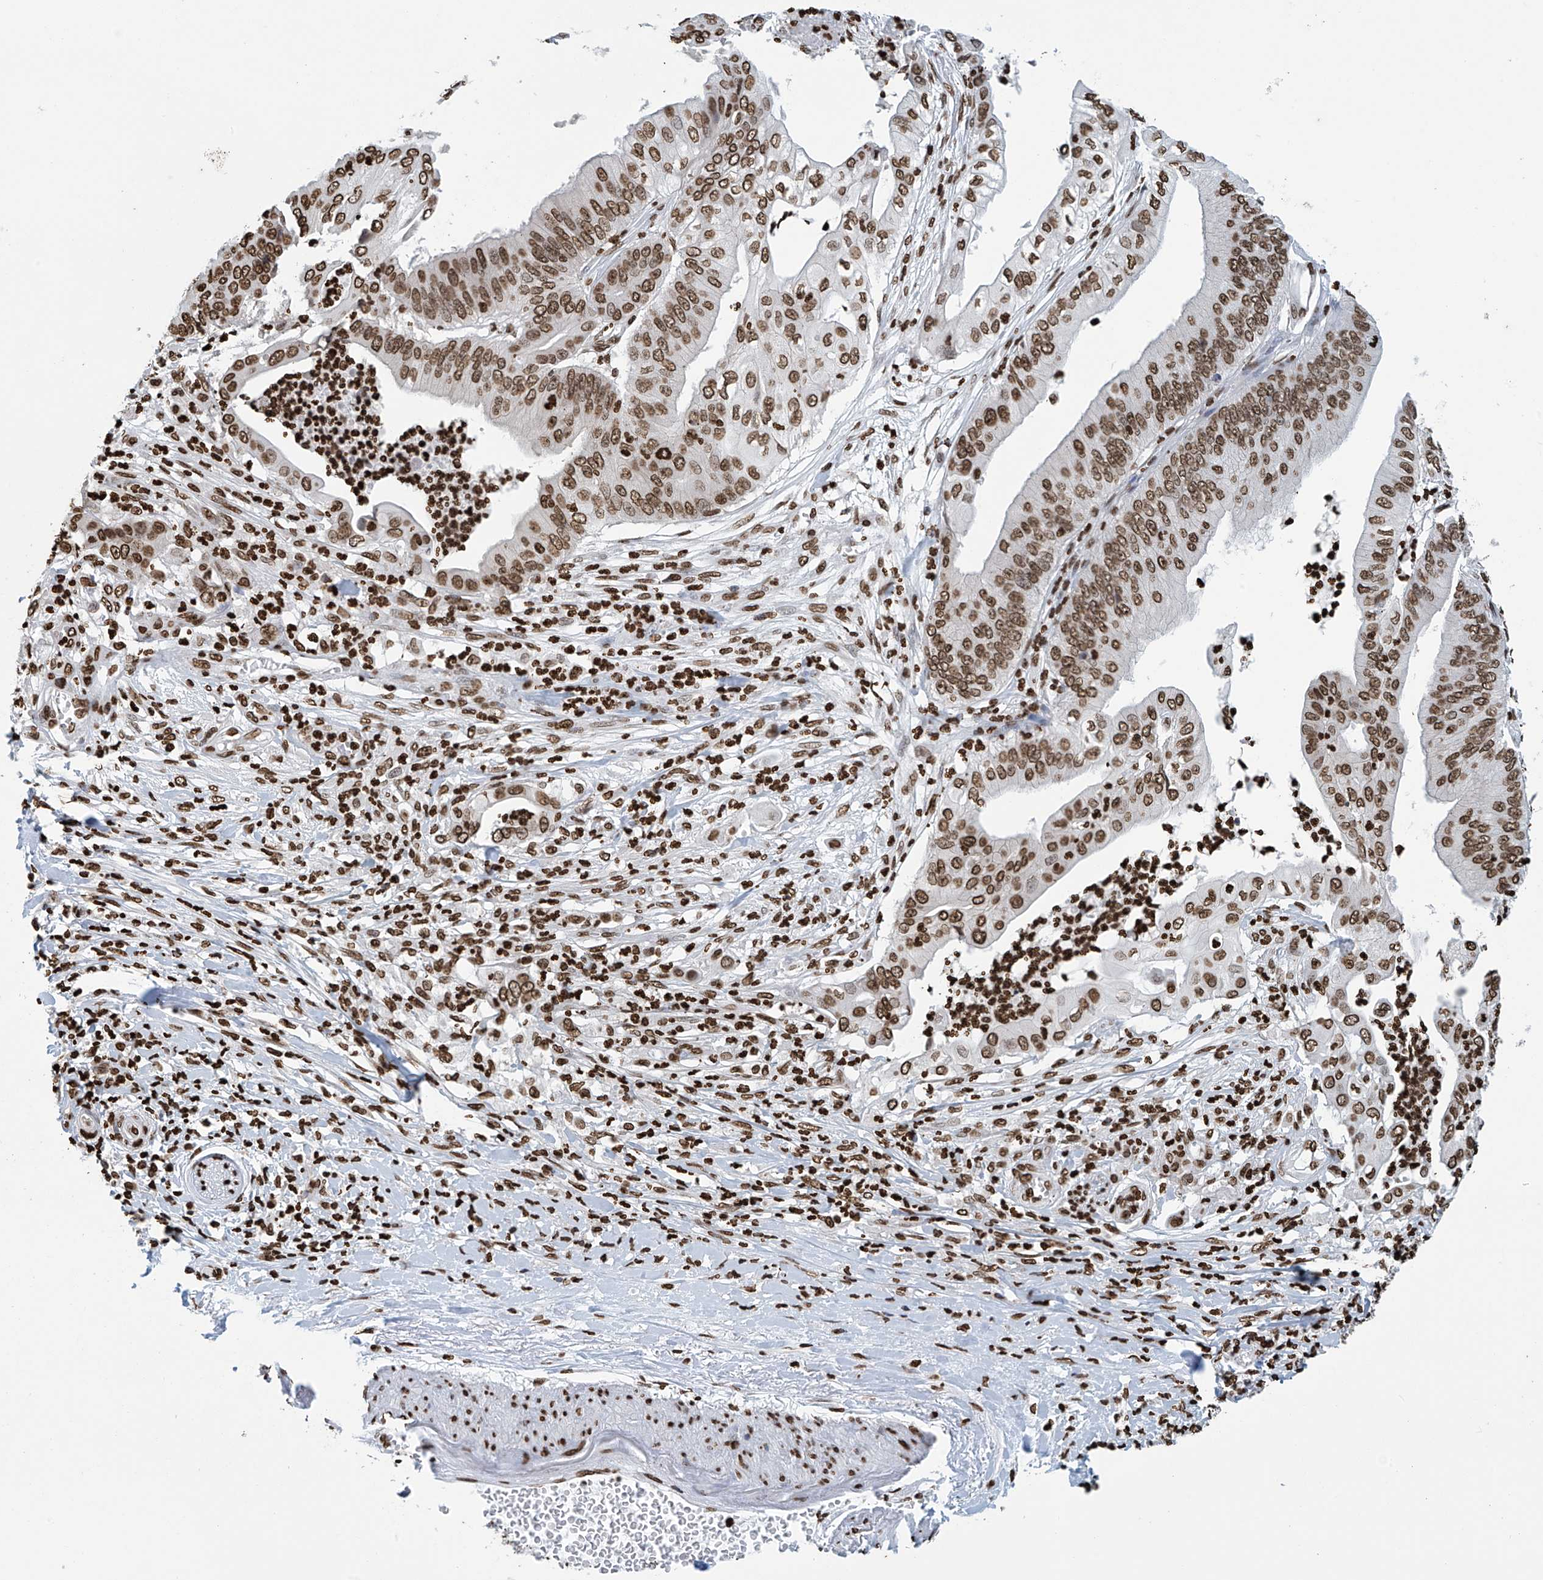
{"staining": {"intensity": "moderate", "quantity": ">75%", "location": "nuclear"}, "tissue": "pancreatic cancer", "cell_type": "Tumor cells", "image_type": "cancer", "snomed": [{"axis": "morphology", "description": "Adenocarcinoma, NOS"}, {"axis": "topography", "description": "Pancreas"}], "caption": "The micrograph displays staining of adenocarcinoma (pancreatic), revealing moderate nuclear protein staining (brown color) within tumor cells.", "gene": "DPPA2", "patient": {"sex": "female", "age": 77}}